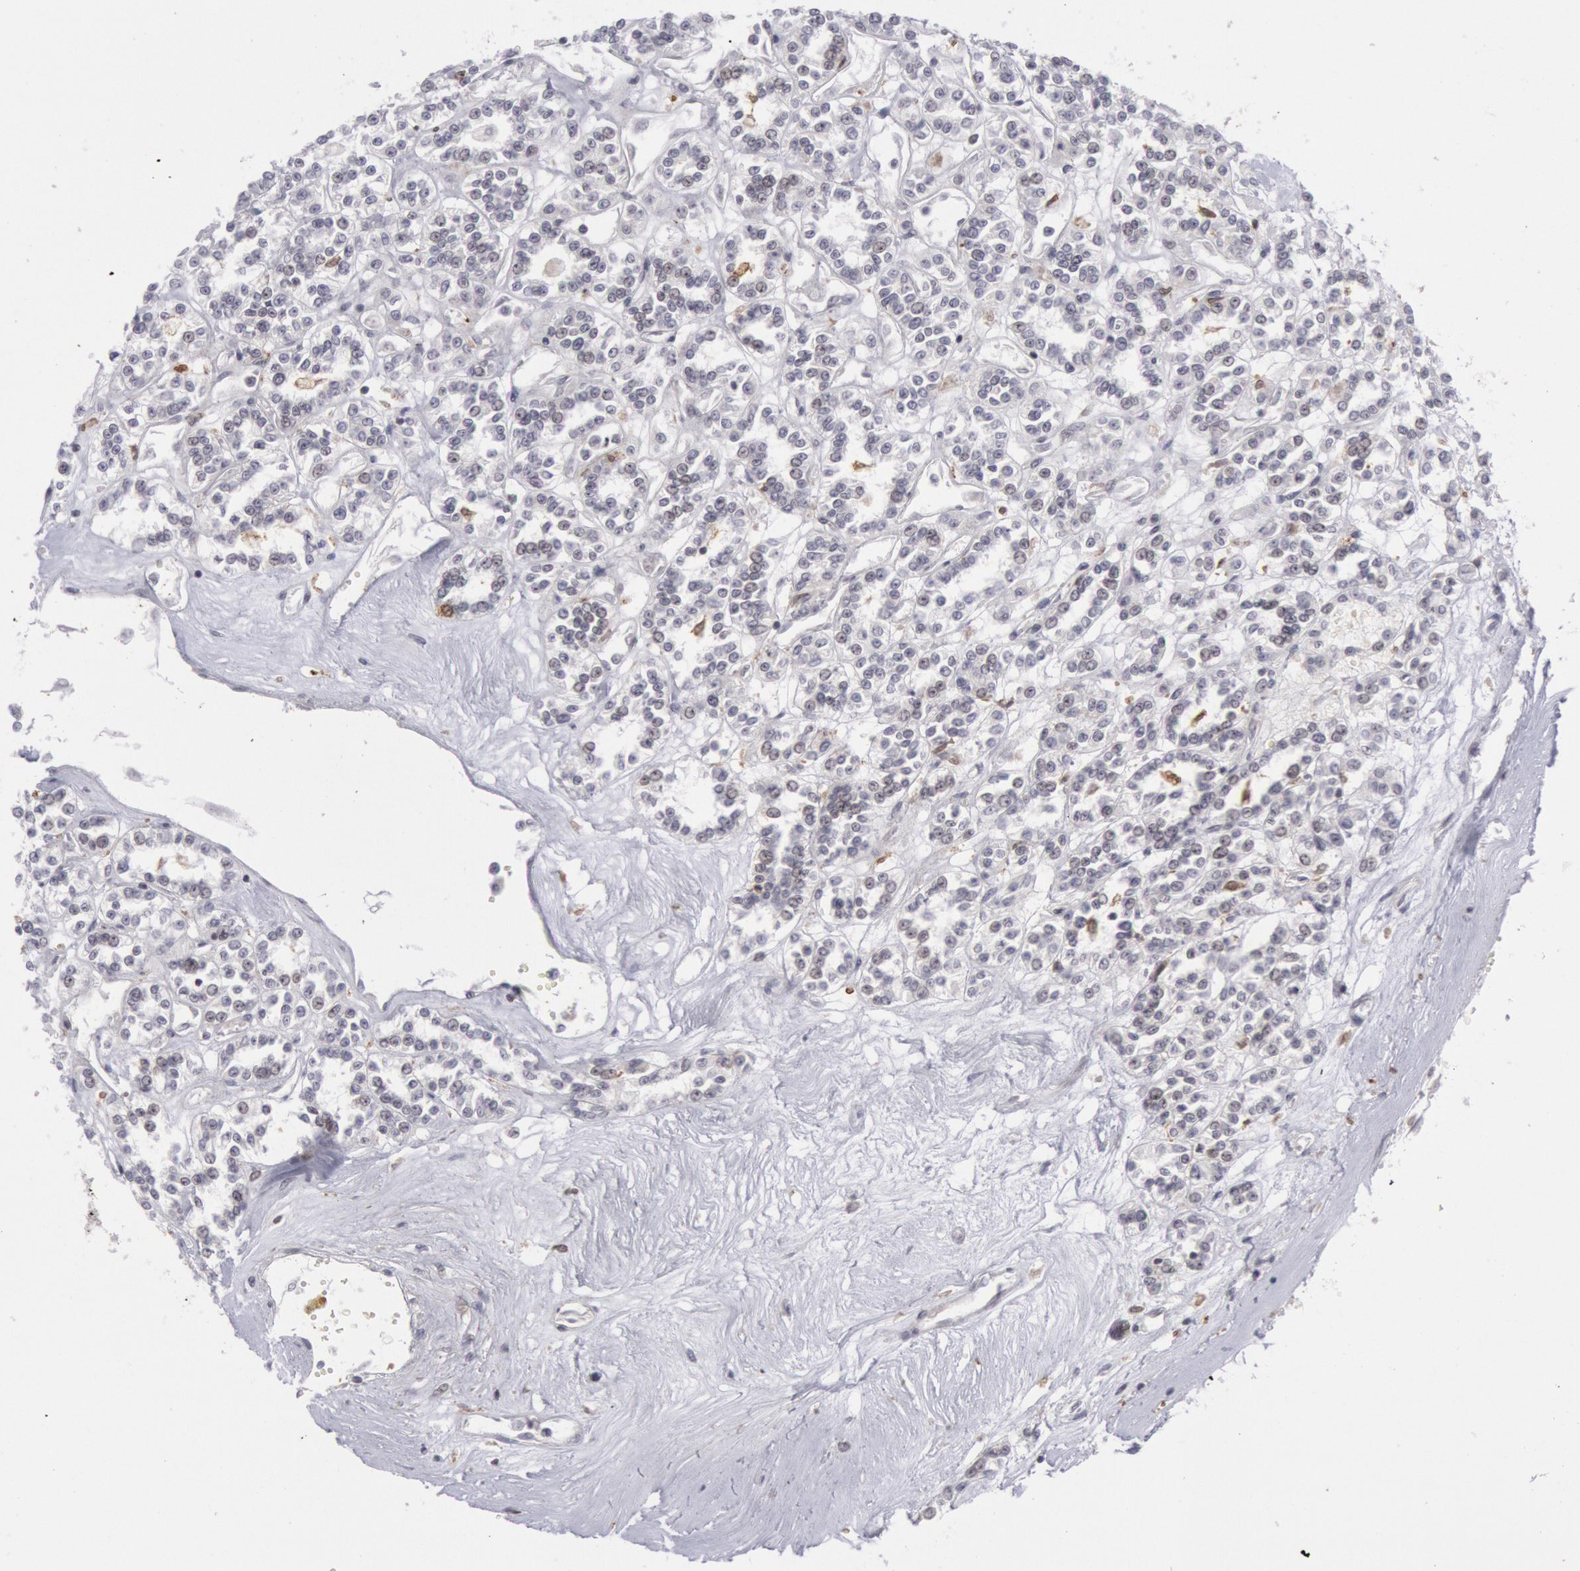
{"staining": {"intensity": "negative", "quantity": "none", "location": "none"}, "tissue": "renal cancer", "cell_type": "Tumor cells", "image_type": "cancer", "snomed": [{"axis": "morphology", "description": "Adenocarcinoma, NOS"}, {"axis": "topography", "description": "Kidney"}], "caption": "A high-resolution photomicrograph shows immunohistochemistry staining of adenocarcinoma (renal), which shows no significant expression in tumor cells.", "gene": "PTGS2", "patient": {"sex": "female", "age": 76}}